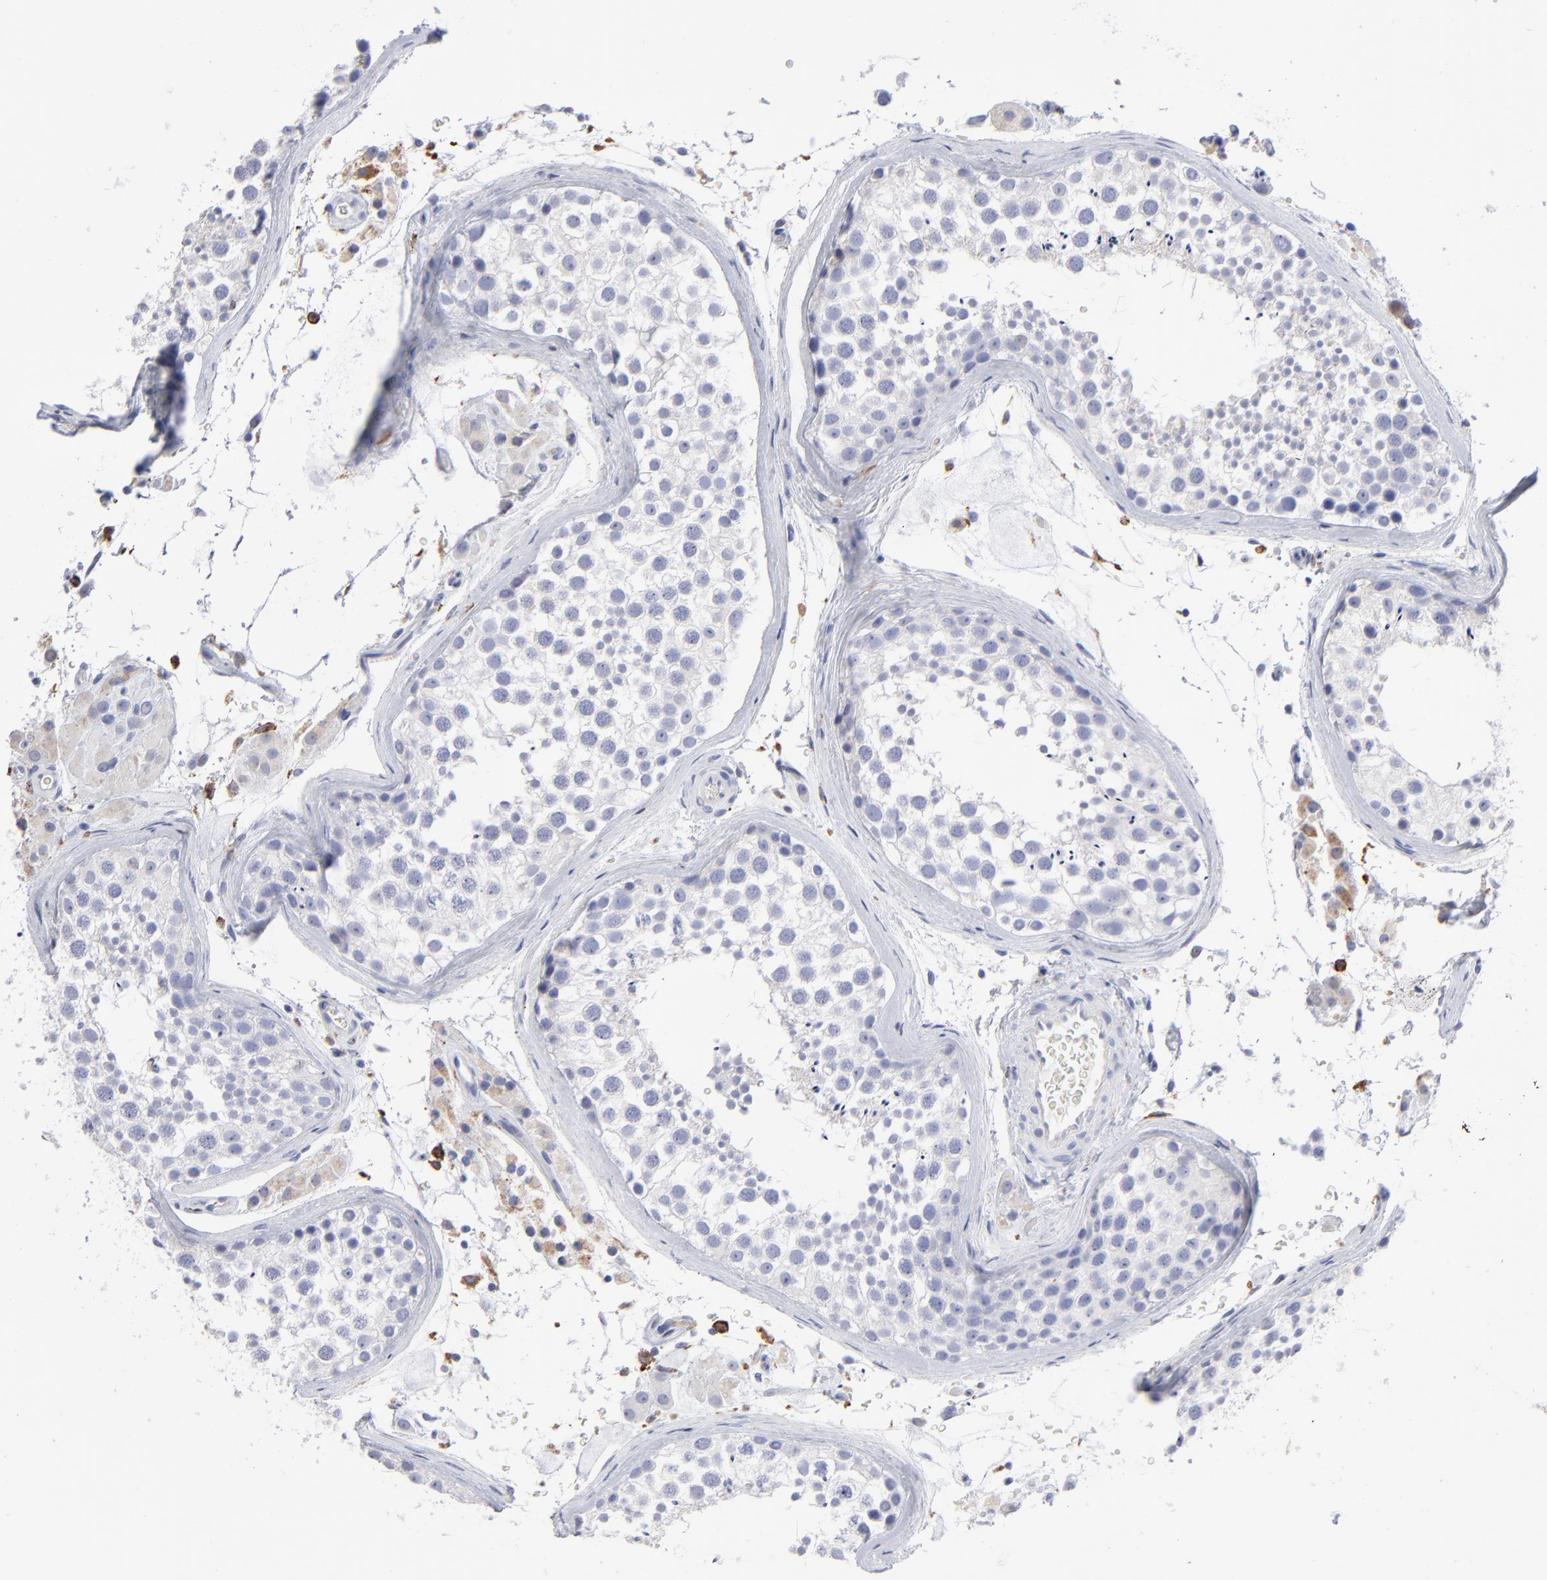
{"staining": {"intensity": "negative", "quantity": "none", "location": "none"}, "tissue": "testis", "cell_type": "Cells in seminiferous ducts", "image_type": "normal", "snomed": [{"axis": "morphology", "description": "Normal tissue, NOS"}, {"axis": "topography", "description": "Testis"}], "caption": "This is a photomicrograph of immunohistochemistry (IHC) staining of benign testis, which shows no staining in cells in seminiferous ducts.", "gene": "CD180", "patient": {"sex": "male", "age": 46}}